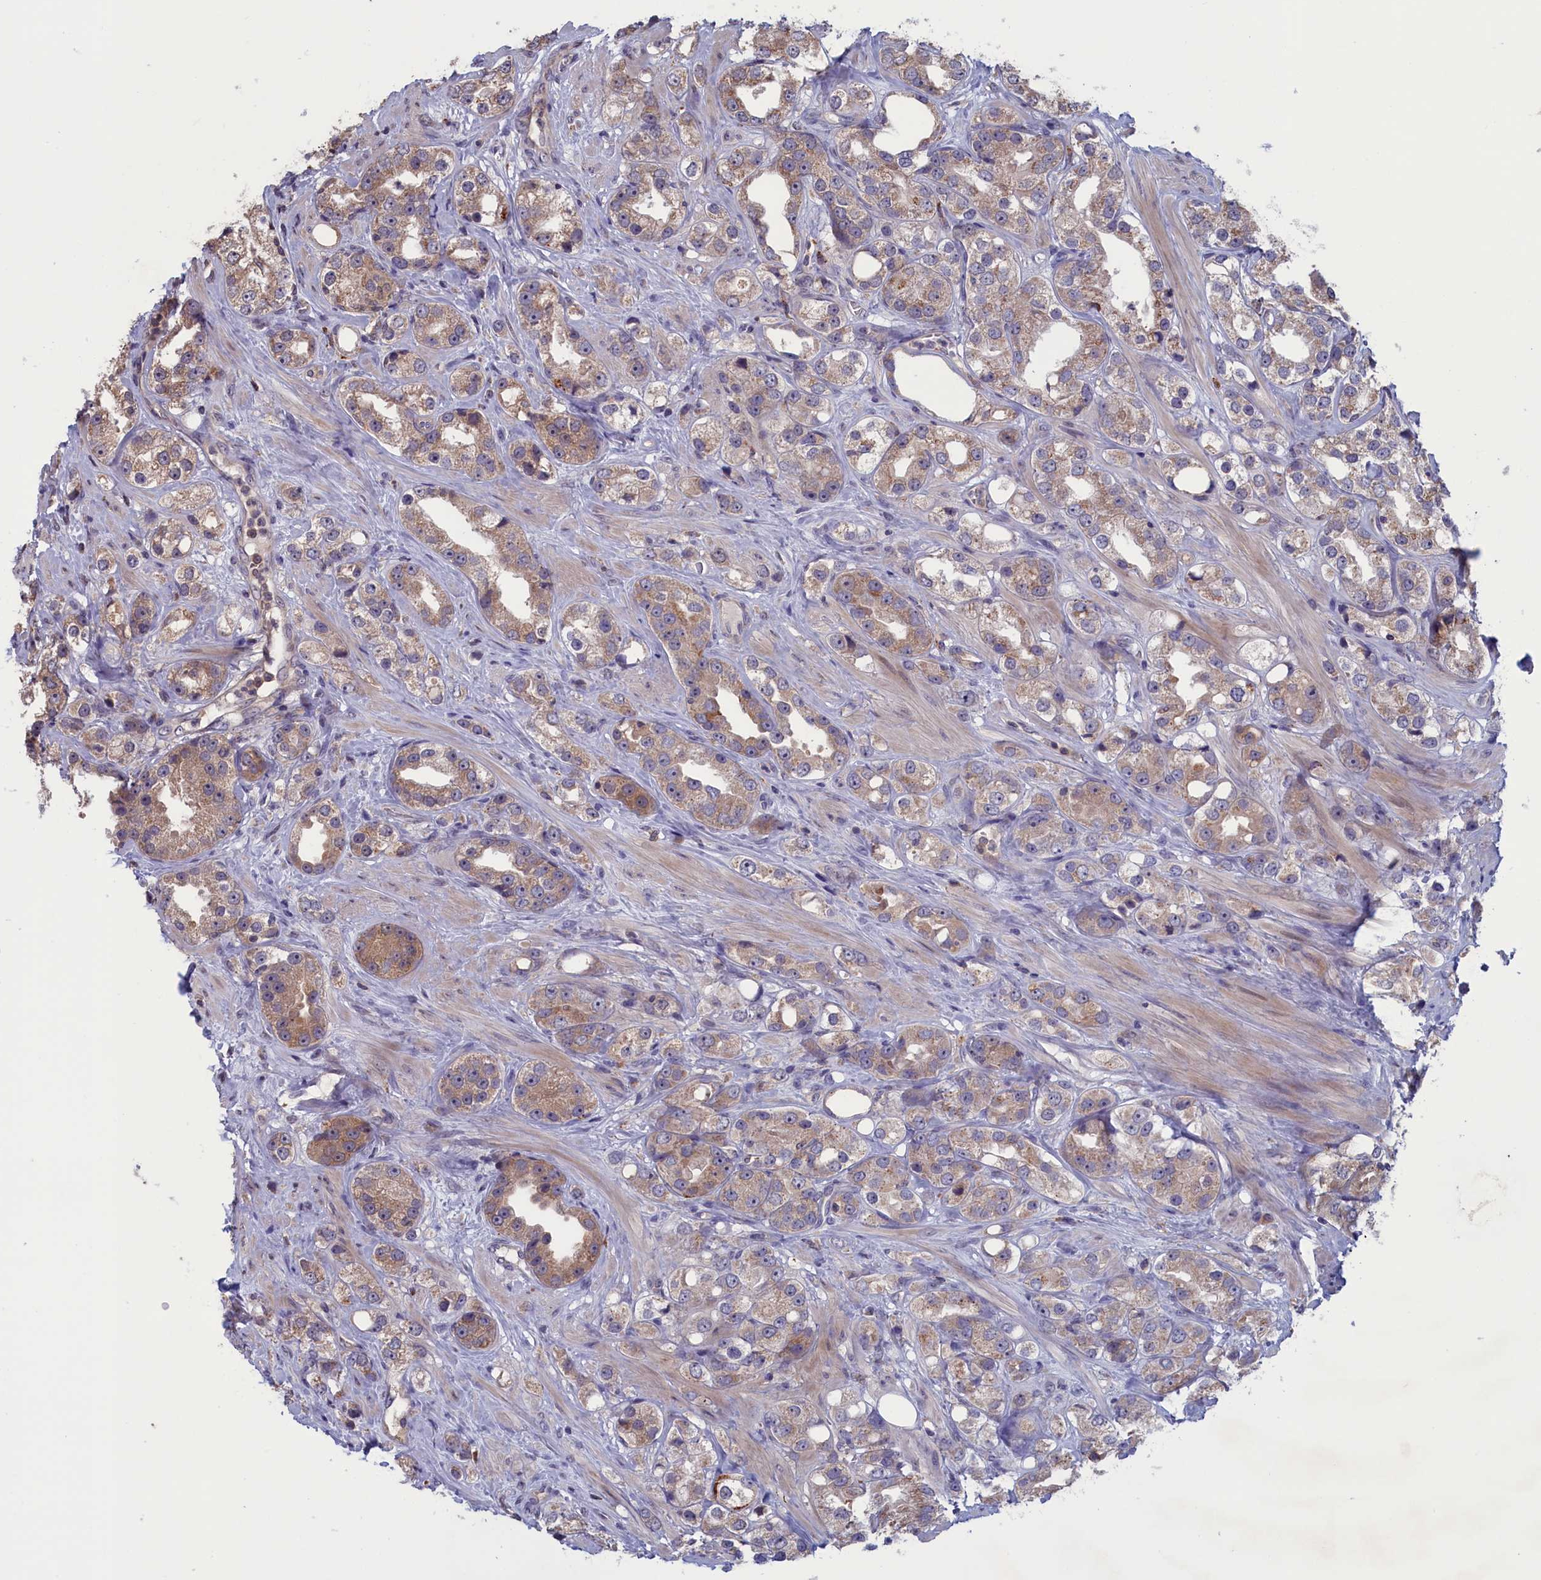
{"staining": {"intensity": "moderate", "quantity": "<25%", "location": "cytoplasmic/membranous"}, "tissue": "prostate cancer", "cell_type": "Tumor cells", "image_type": "cancer", "snomed": [{"axis": "morphology", "description": "Adenocarcinoma, NOS"}, {"axis": "topography", "description": "Prostate"}], "caption": "DAB immunohistochemical staining of human adenocarcinoma (prostate) demonstrates moderate cytoplasmic/membranous protein positivity in approximately <25% of tumor cells.", "gene": "CACTIN", "patient": {"sex": "male", "age": 79}}